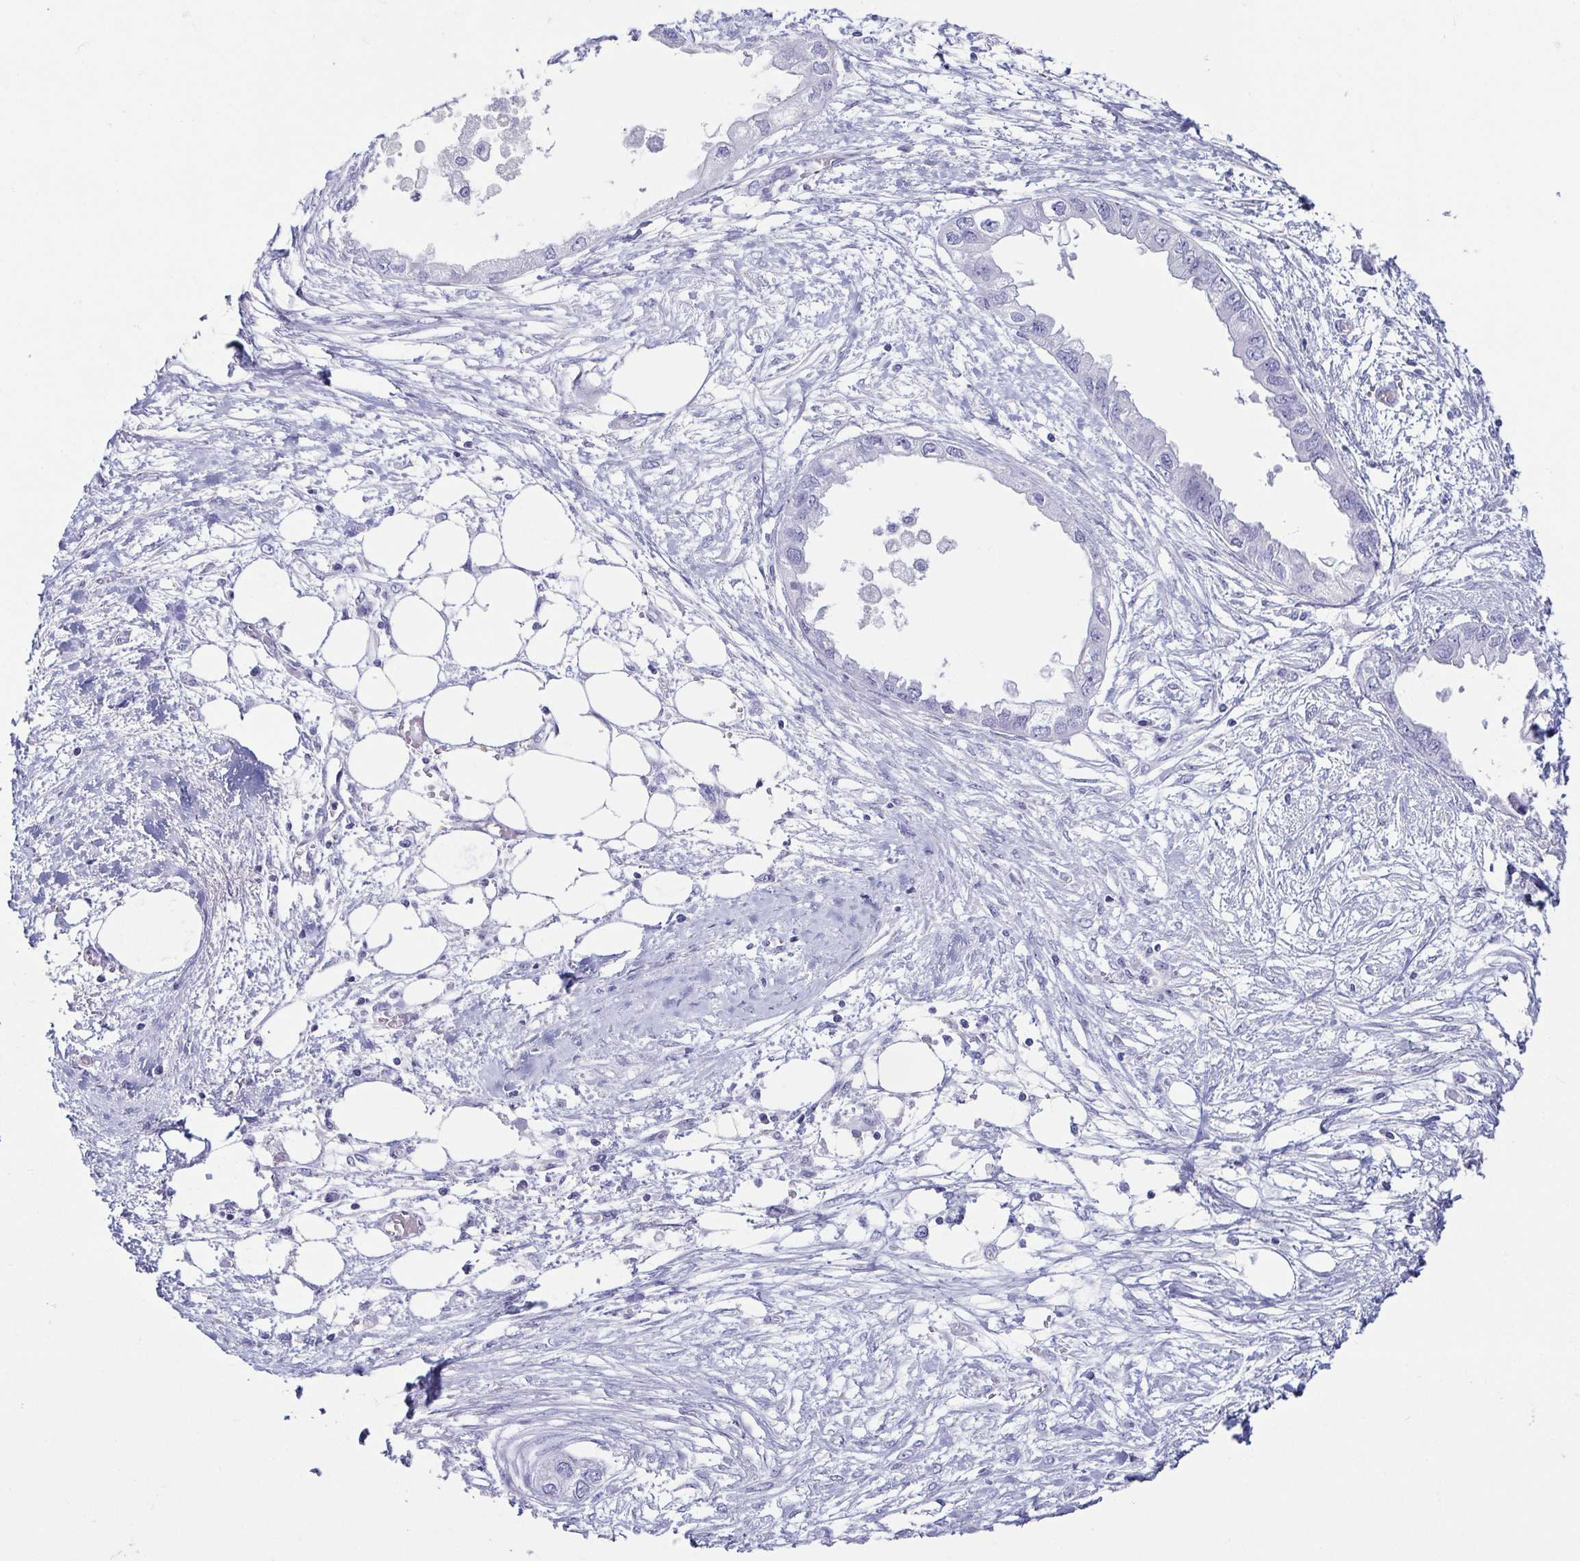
{"staining": {"intensity": "negative", "quantity": "none", "location": "none"}, "tissue": "endometrial cancer", "cell_type": "Tumor cells", "image_type": "cancer", "snomed": [{"axis": "morphology", "description": "Adenocarcinoma, NOS"}, {"axis": "morphology", "description": "Adenocarcinoma, metastatic, NOS"}, {"axis": "topography", "description": "Adipose tissue"}, {"axis": "topography", "description": "Endometrium"}], "caption": "The immunohistochemistry histopathology image has no significant staining in tumor cells of endometrial cancer (metastatic adenocarcinoma) tissue.", "gene": "CD164L2", "patient": {"sex": "female", "age": 67}}